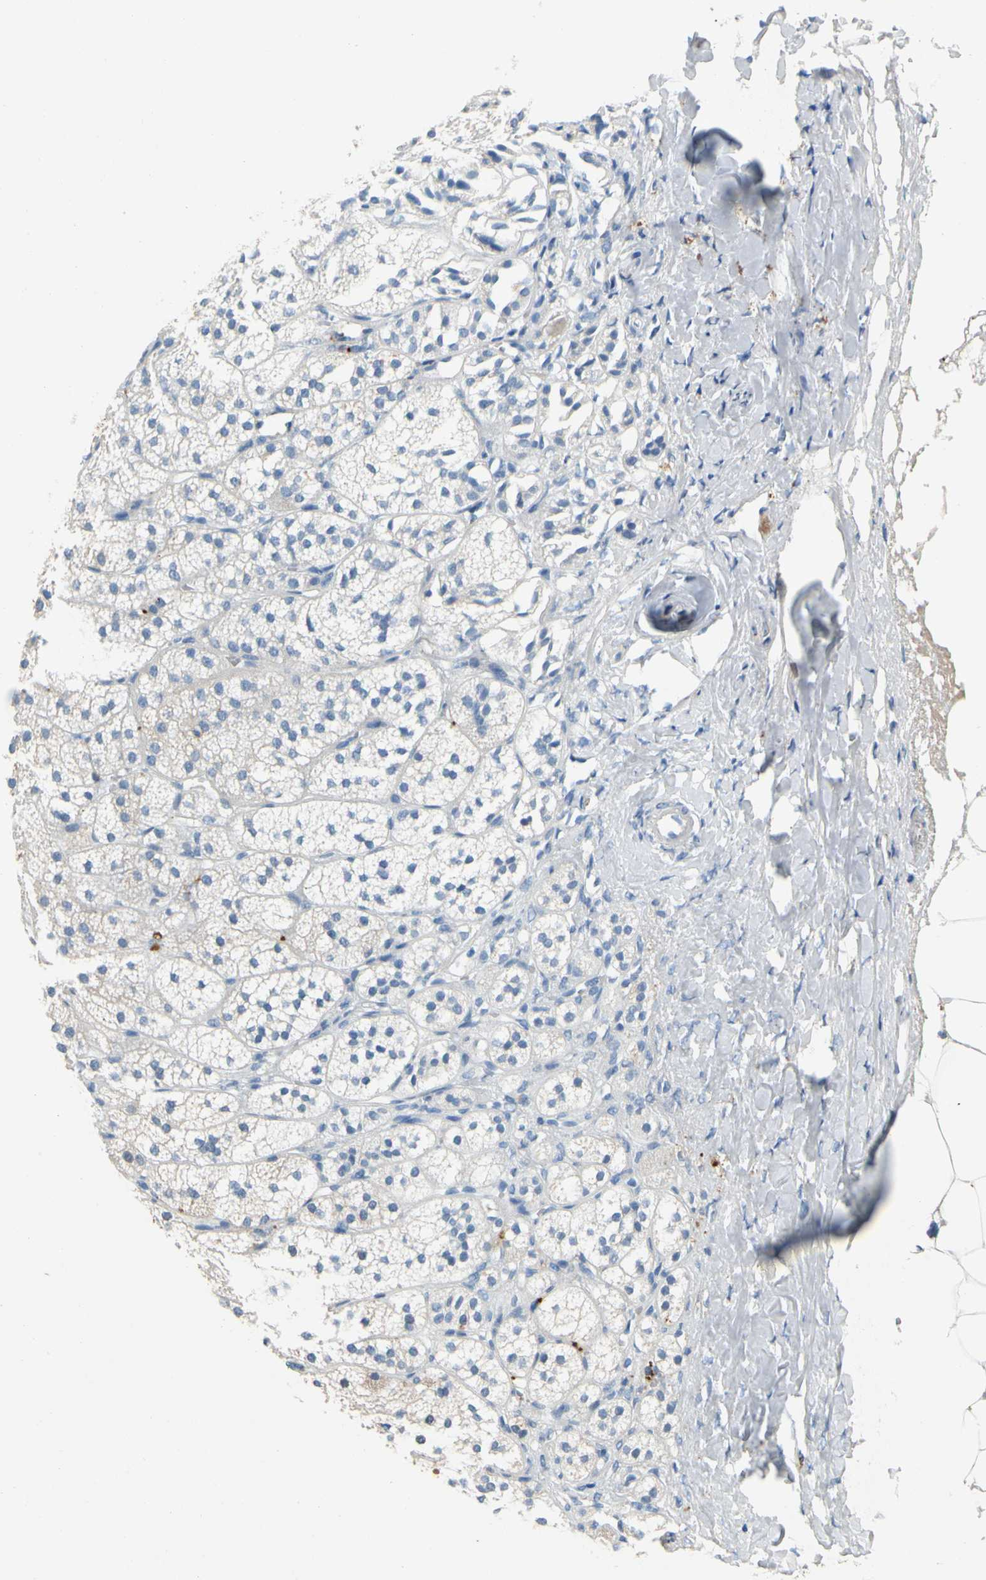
{"staining": {"intensity": "moderate", "quantity": "<25%", "location": "cytoplasmic/membranous"}, "tissue": "adrenal gland", "cell_type": "Glandular cells", "image_type": "normal", "snomed": [{"axis": "morphology", "description": "Normal tissue, NOS"}, {"axis": "topography", "description": "Adrenal gland"}], "caption": "This micrograph shows unremarkable adrenal gland stained with immunohistochemistry (IHC) to label a protein in brown. The cytoplasmic/membranous of glandular cells show moderate positivity for the protein. Nuclei are counter-stained blue.", "gene": "ENSG00000288796", "patient": {"sex": "female", "age": 71}}